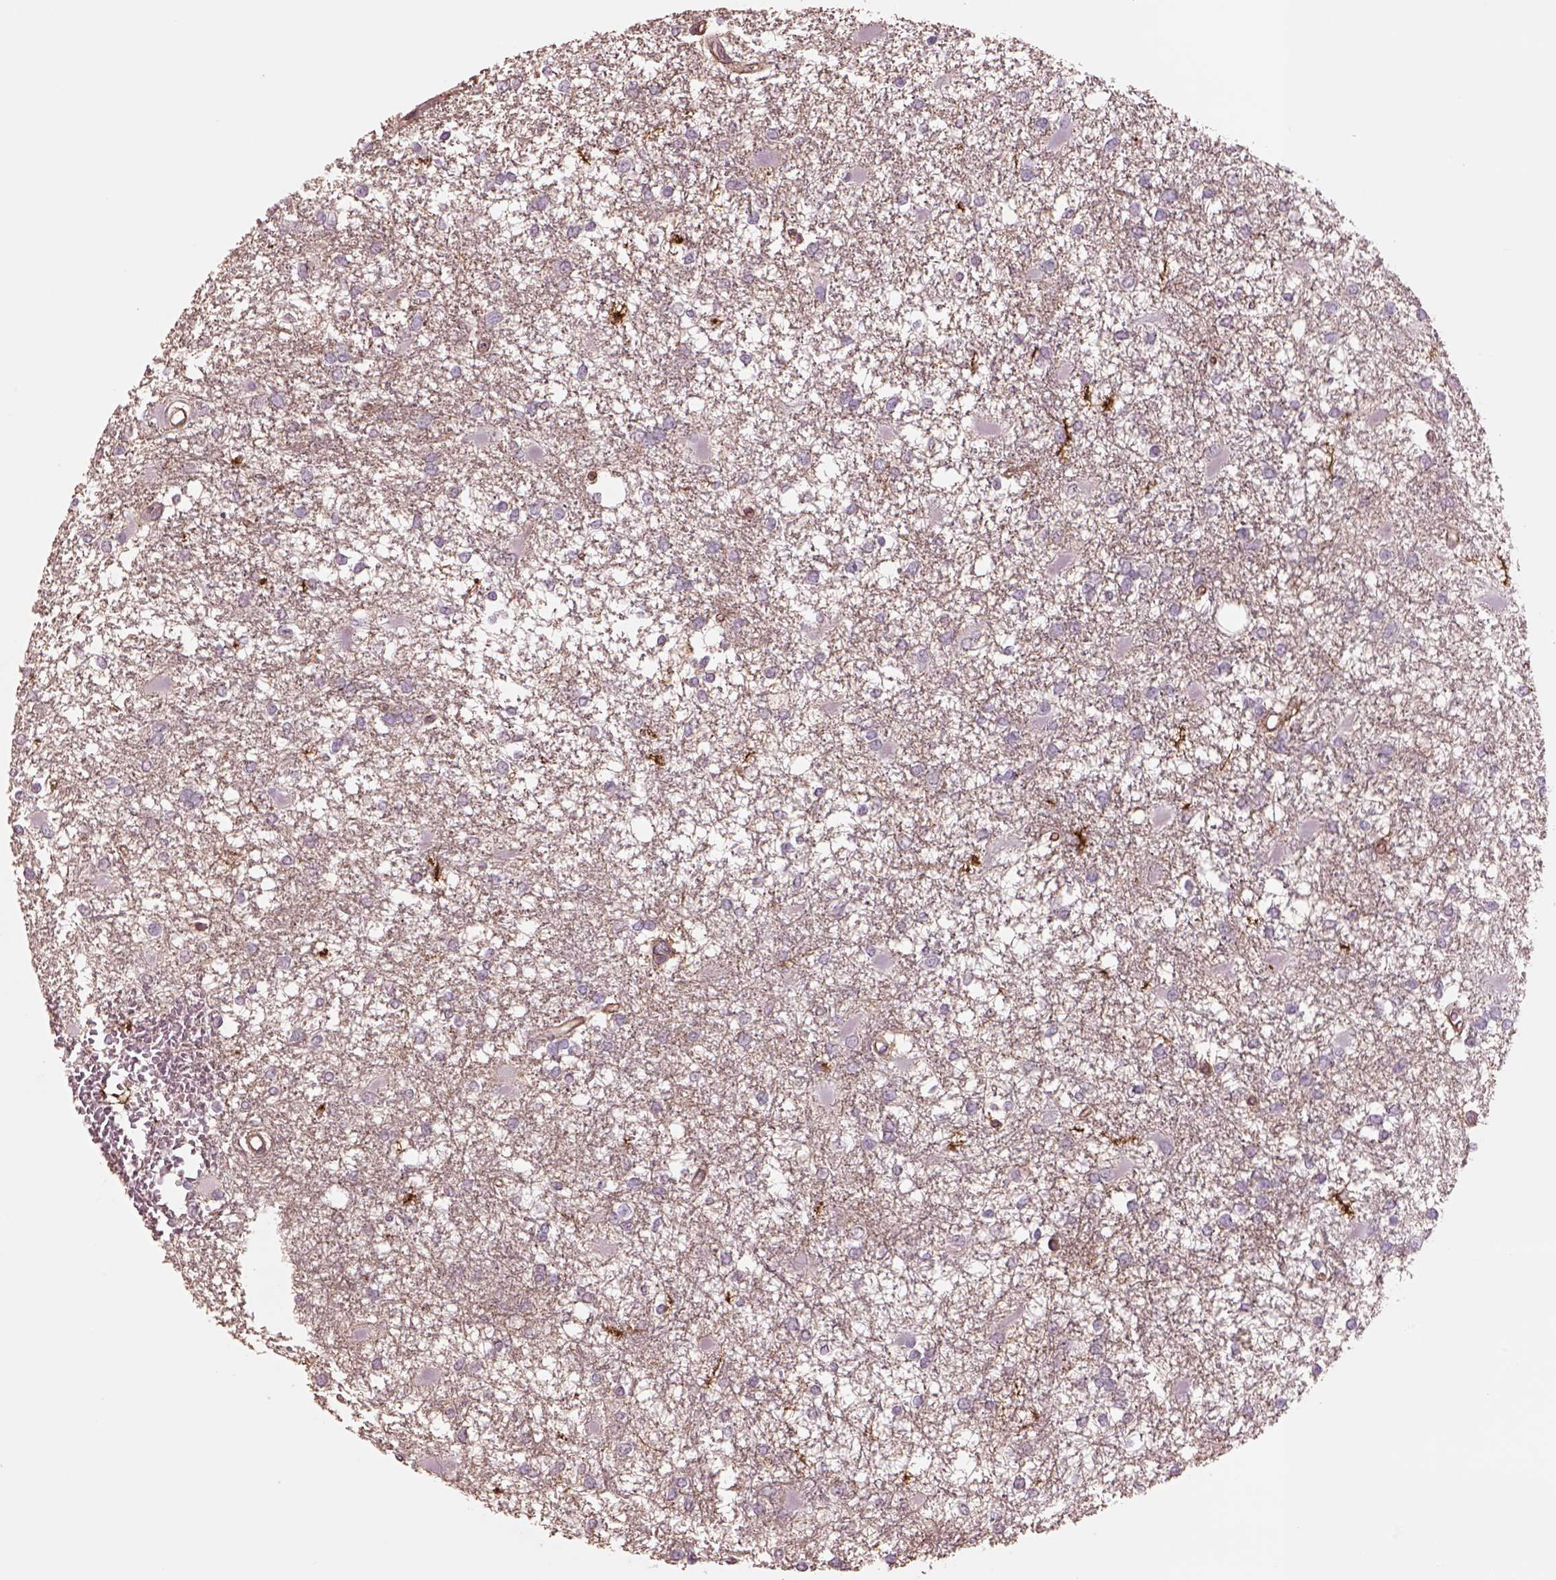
{"staining": {"intensity": "negative", "quantity": "none", "location": "none"}, "tissue": "glioma", "cell_type": "Tumor cells", "image_type": "cancer", "snomed": [{"axis": "morphology", "description": "Glioma, malignant, High grade"}, {"axis": "topography", "description": "Cerebral cortex"}], "caption": "This image is of high-grade glioma (malignant) stained with immunohistochemistry (IHC) to label a protein in brown with the nuclei are counter-stained blue. There is no expression in tumor cells.", "gene": "LIN7A", "patient": {"sex": "male", "age": 79}}